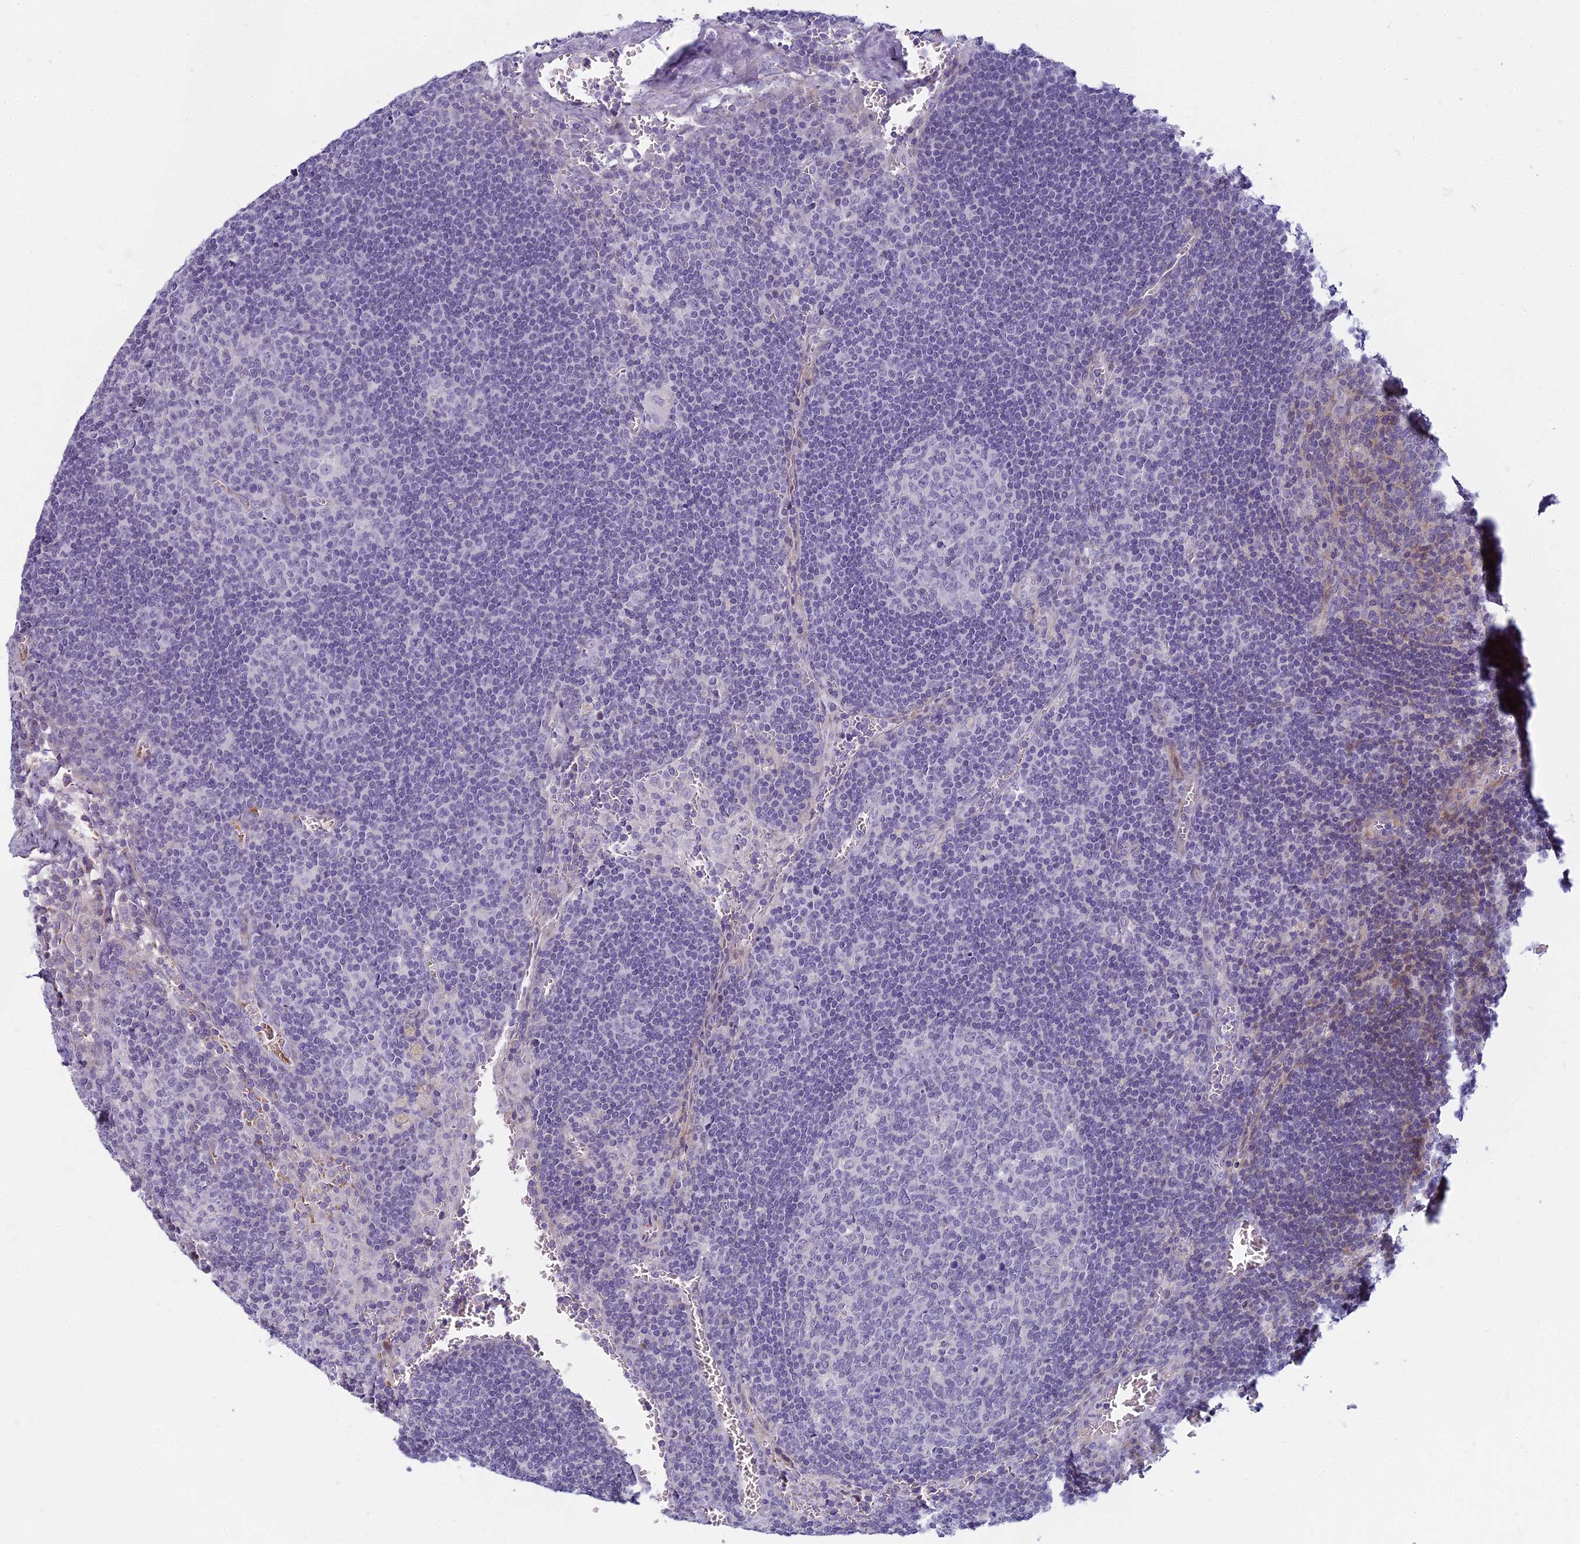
{"staining": {"intensity": "negative", "quantity": "none", "location": "none"}, "tissue": "lymph node", "cell_type": "Germinal center cells", "image_type": "normal", "snomed": [{"axis": "morphology", "description": "Normal tissue, NOS"}, {"axis": "topography", "description": "Lymph node"}], "caption": "An immunohistochemistry image of unremarkable lymph node is shown. There is no staining in germinal center cells of lymph node. Brightfield microscopy of IHC stained with DAB (3,3'-diaminobenzidine) (brown) and hematoxylin (blue), captured at high magnification.", "gene": "ARL15", "patient": {"sex": "female", "age": 73}}